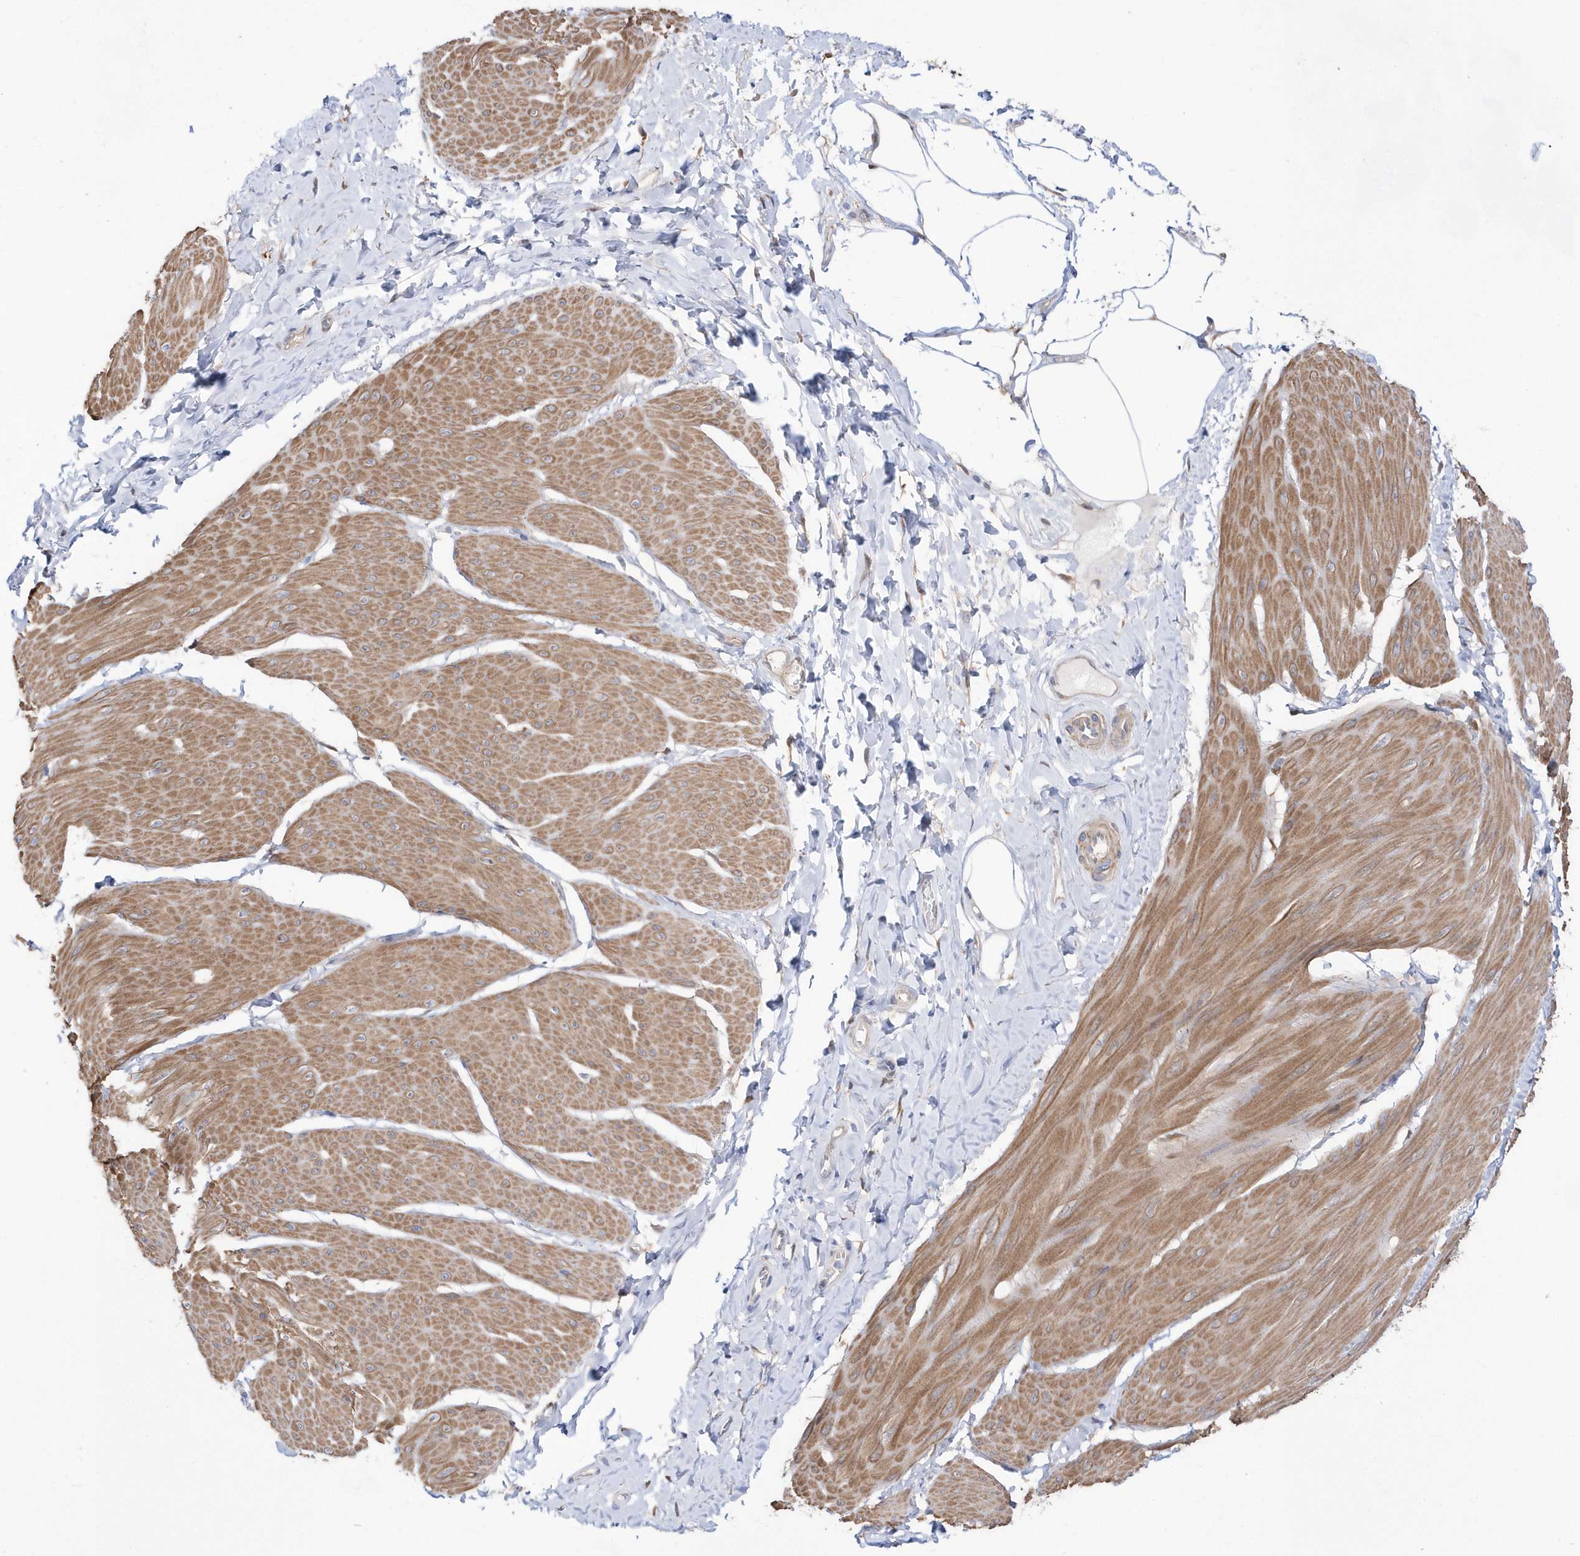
{"staining": {"intensity": "moderate", "quantity": ">75%", "location": "cytoplasmic/membranous"}, "tissue": "smooth muscle", "cell_type": "Smooth muscle cells", "image_type": "normal", "snomed": [{"axis": "morphology", "description": "Urothelial carcinoma, High grade"}, {"axis": "topography", "description": "Urinary bladder"}], "caption": "Smooth muscle cells display medium levels of moderate cytoplasmic/membranous staining in approximately >75% of cells in benign smooth muscle.", "gene": "BDH2", "patient": {"sex": "male", "age": 46}}